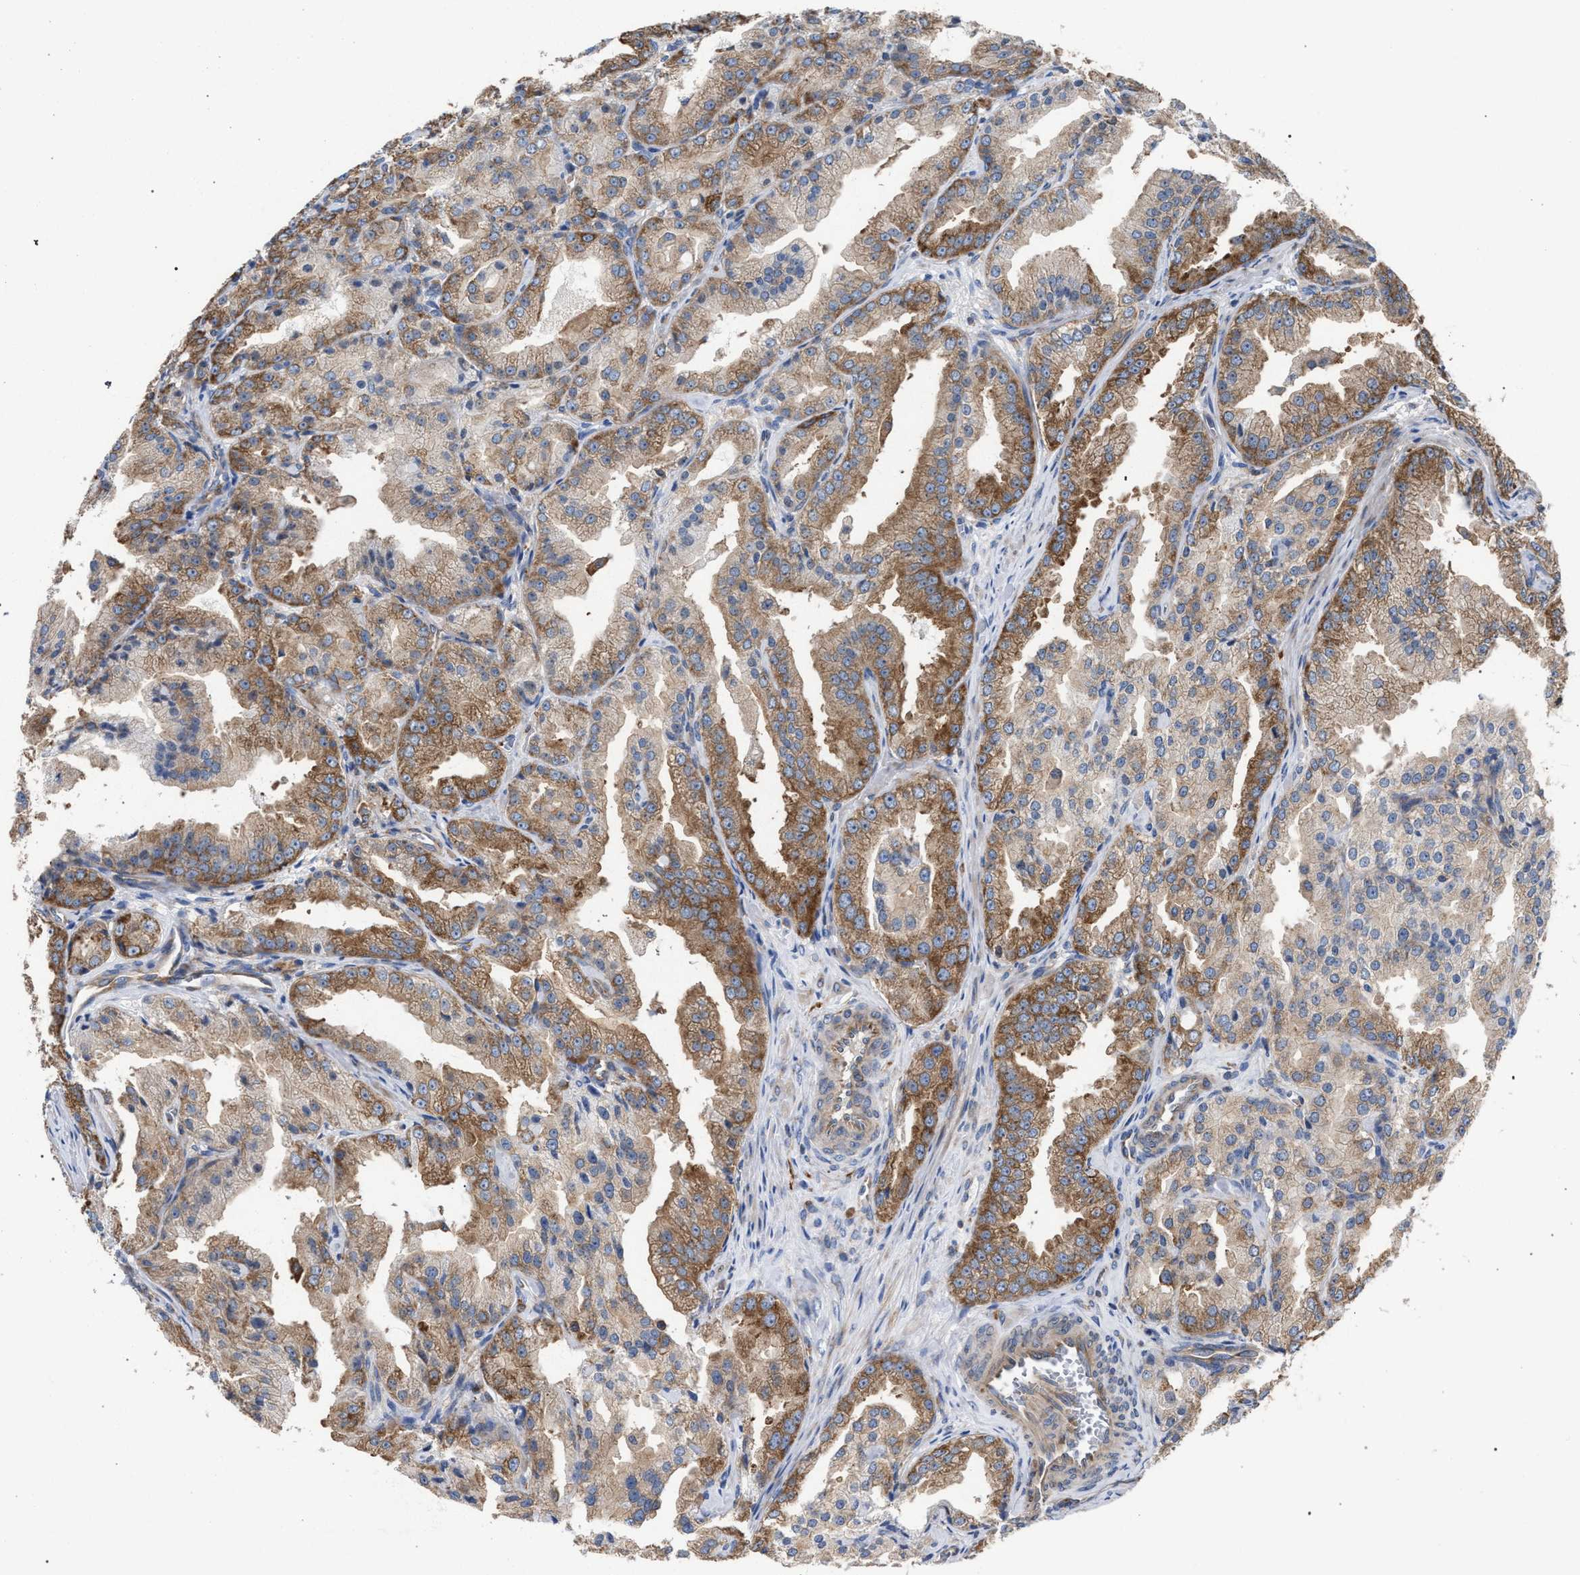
{"staining": {"intensity": "moderate", "quantity": ">75%", "location": "cytoplasmic/membranous"}, "tissue": "prostate cancer", "cell_type": "Tumor cells", "image_type": "cancer", "snomed": [{"axis": "morphology", "description": "Adenocarcinoma, High grade"}, {"axis": "topography", "description": "Prostate"}], "caption": "This micrograph shows adenocarcinoma (high-grade) (prostate) stained with IHC to label a protein in brown. The cytoplasmic/membranous of tumor cells show moderate positivity for the protein. Nuclei are counter-stained blue.", "gene": "CDR2L", "patient": {"sex": "male", "age": 61}}